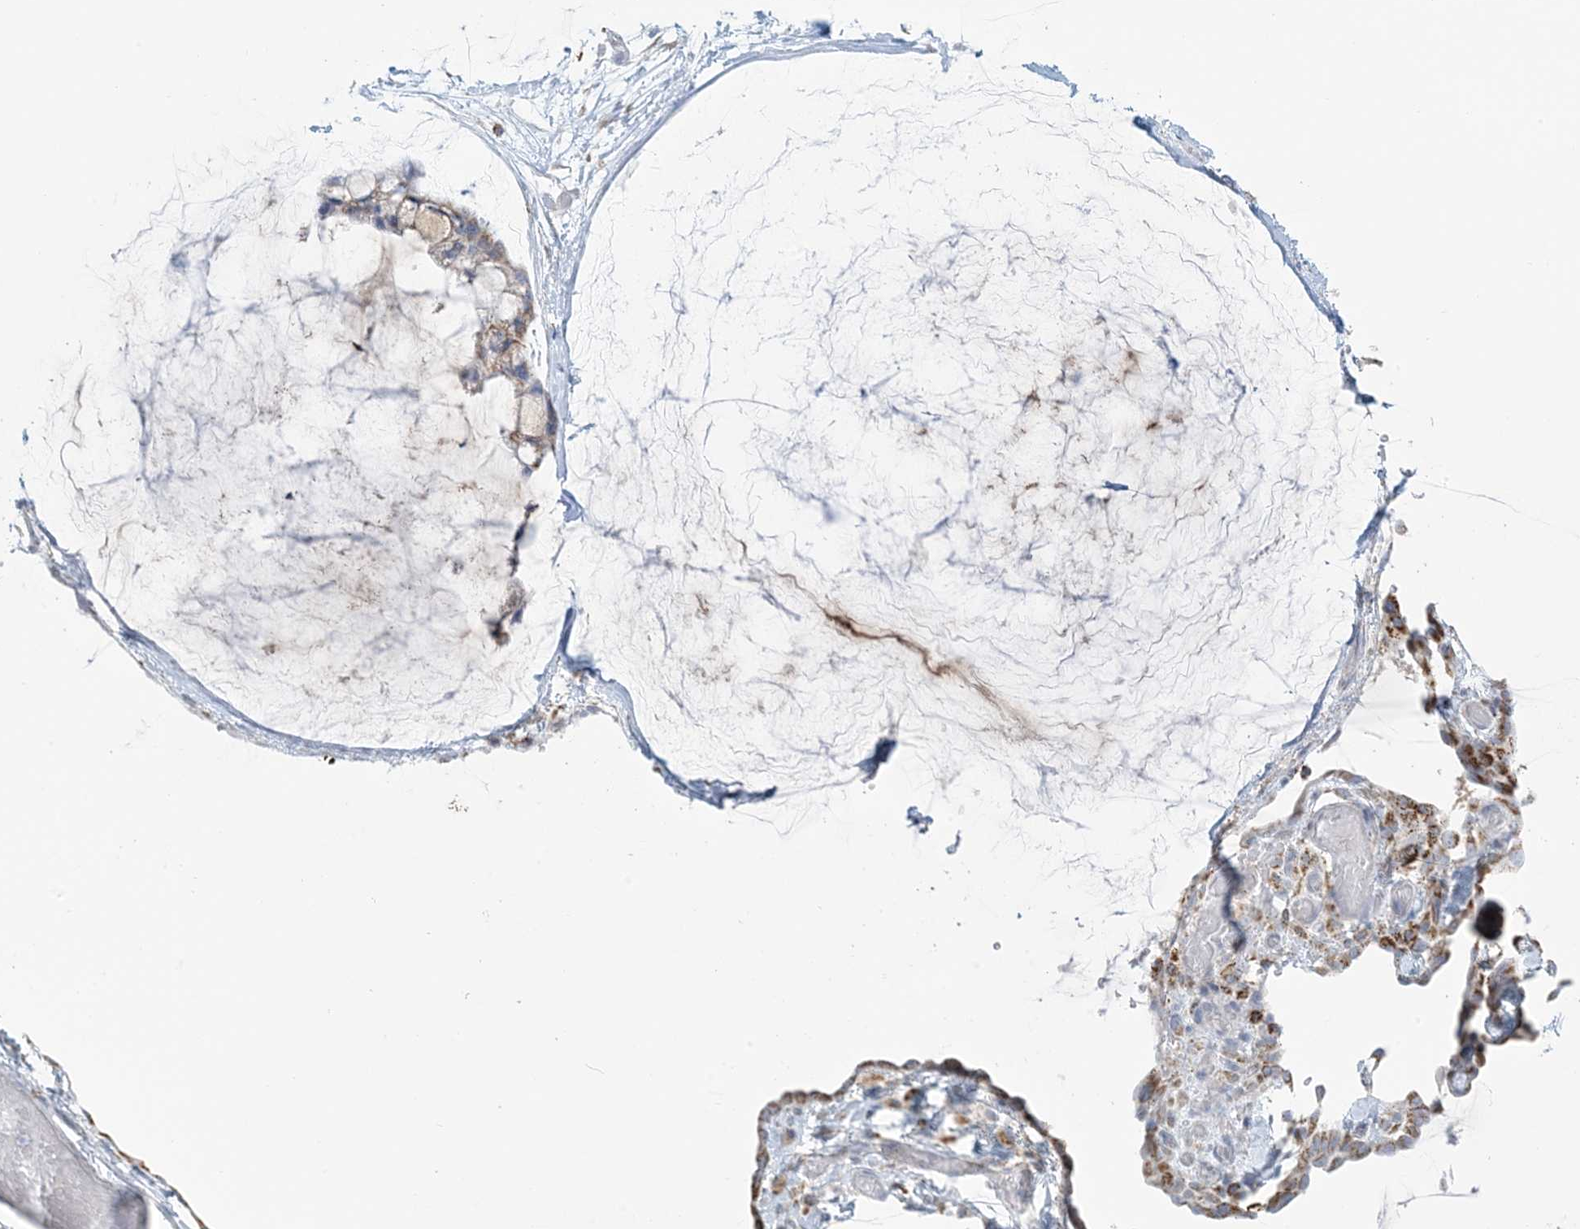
{"staining": {"intensity": "negative", "quantity": "none", "location": "none"}, "tissue": "ovarian cancer", "cell_type": "Tumor cells", "image_type": "cancer", "snomed": [{"axis": "morphology", "description": "Cystadenocarcinoma, mucinous, NOS"}, {"axis": "topography", "description": "Ovary"}], "caption": "Tumor cells are negative for brown protein staining in mucinous cystadenocarcinoma (ovarian).", "gene": "ZDHHC4", "patient": {"sex": "female", "age": 39}}